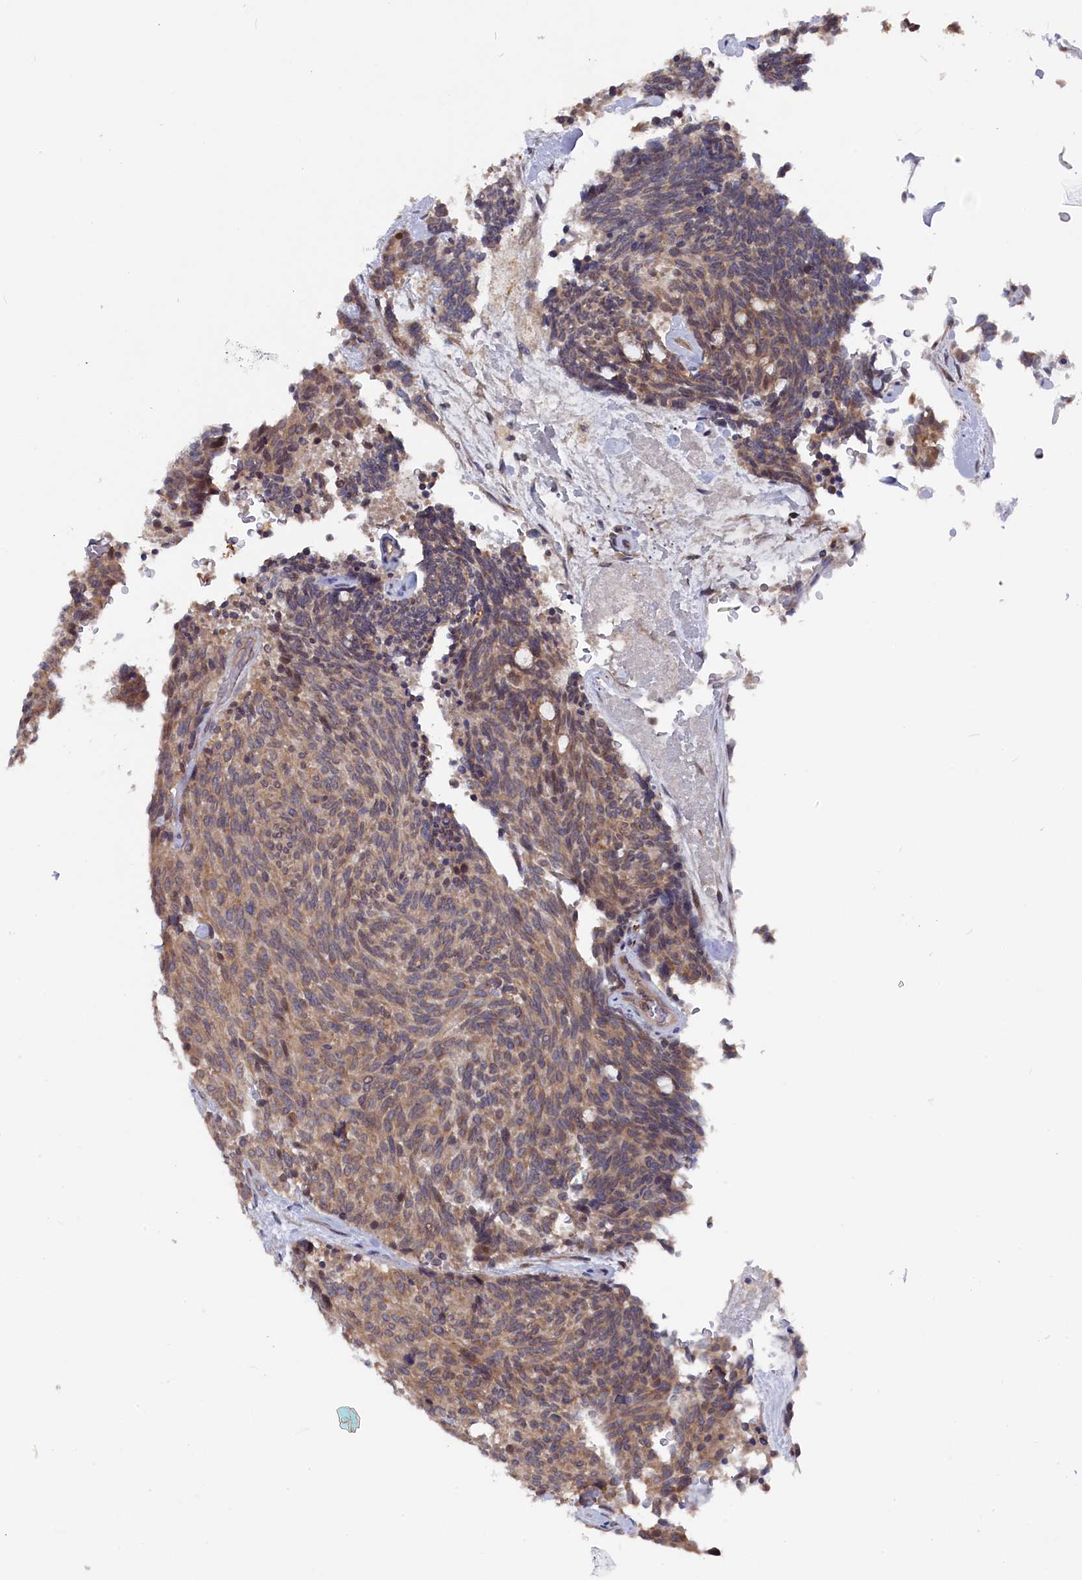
{"staining": {"intensity": "weak", "quantity": ">75%", "location": "cytoplasmic/membranous"}, "tissue": "carcinoid", "cell_type": "Tumor cells", "image_type": "cancer", "snomed": [{"axis": "morphology", "description": "Carcinoid, malignant, NOS"}, {"axis": "topography", "description": "Pancreas"}], "caption": "Immunohistochemistry (IHC) image of malignant carcinoid stained for a protein (brown), which reveals low levels of weak cytoplasmic/membranous positivity in about >75% of tumor cells.", "gene": "TMC5", "patient": {"sex": "female", "age": 54}}